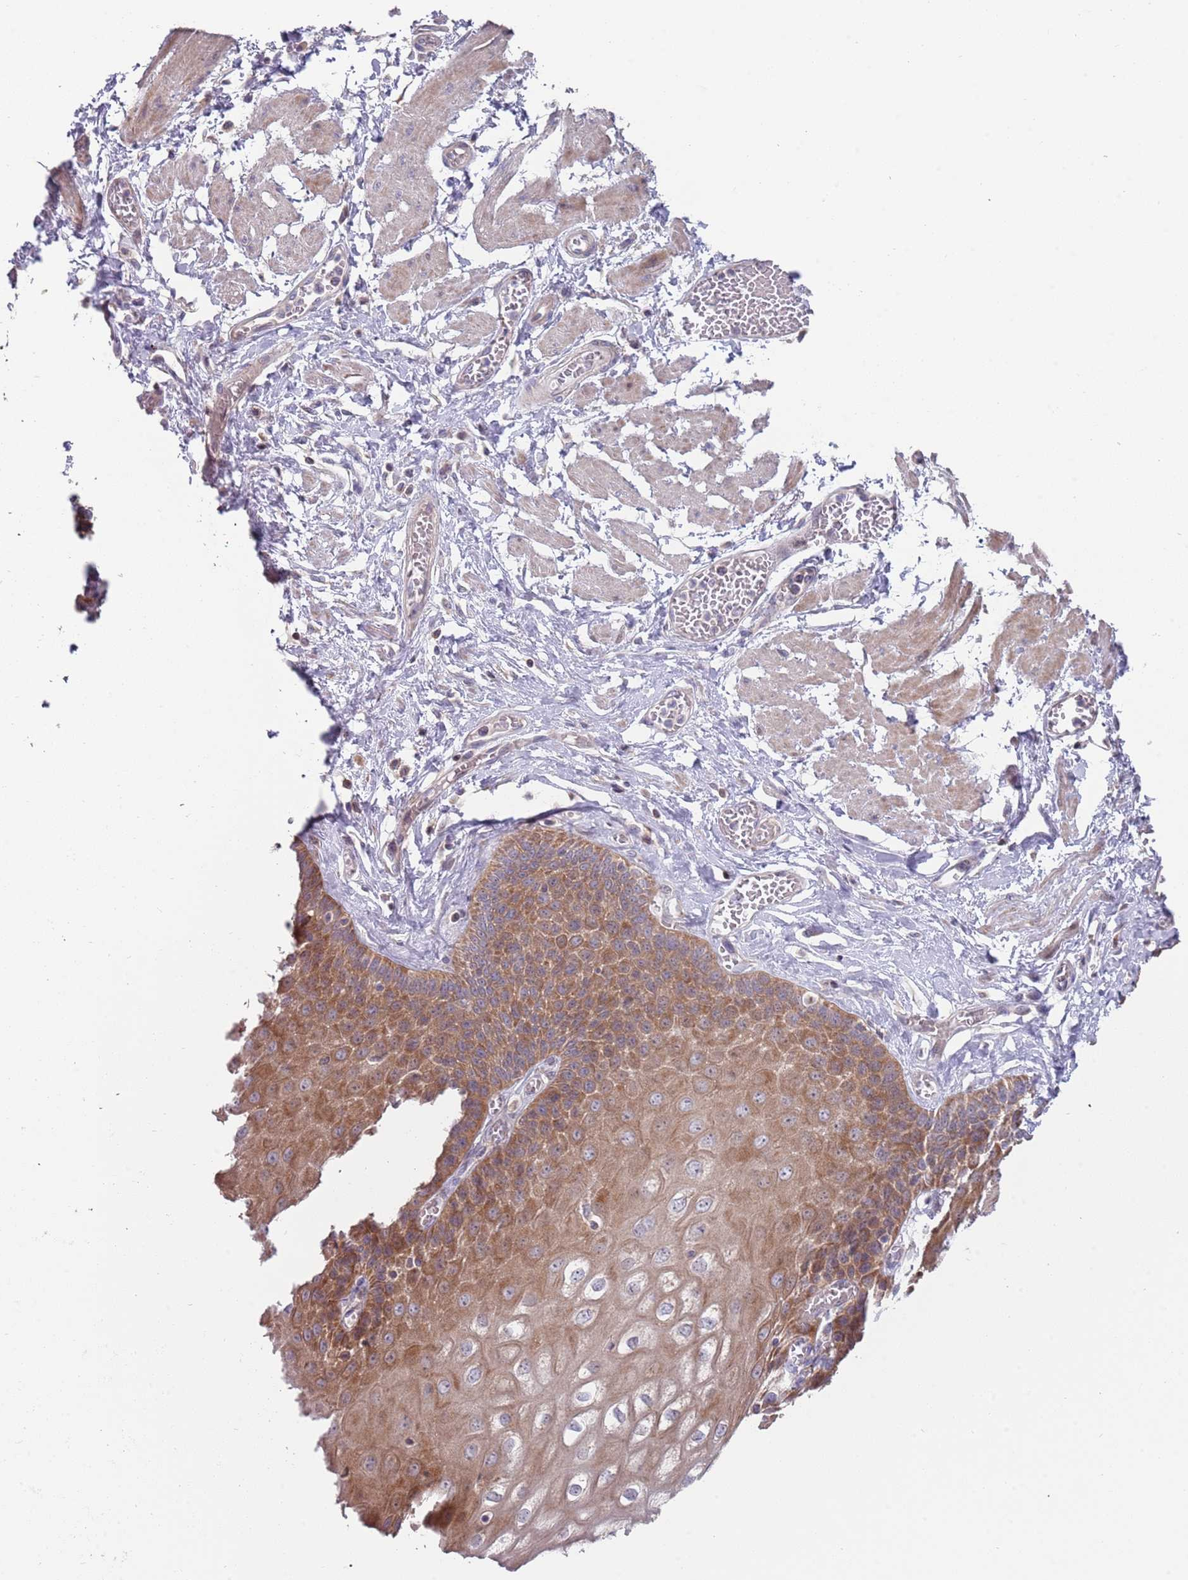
{"staining": {"intensity": "moderate", "quantity": "25%-75%", "location": "cytoplasmic/membranous"}, "tissue": "esophagus", "cell_type": "Squamous epithelial cells", "image_type": "normal", "snomed": [{"axis": "morphology", "description": "Normal tissue, NOS"}, {"axis": "topography", "description": "Esophagus"}], "caption": "IHC micrograph of normal human esophagus stained for a protein (brown), which reveals medium levels of moderate cytoplasmic/membranous staining in approximately 25%-75% of squamous epithelial cells.", "gene": "ABCC10", "patient": {"sex": "male", "age": 60}}